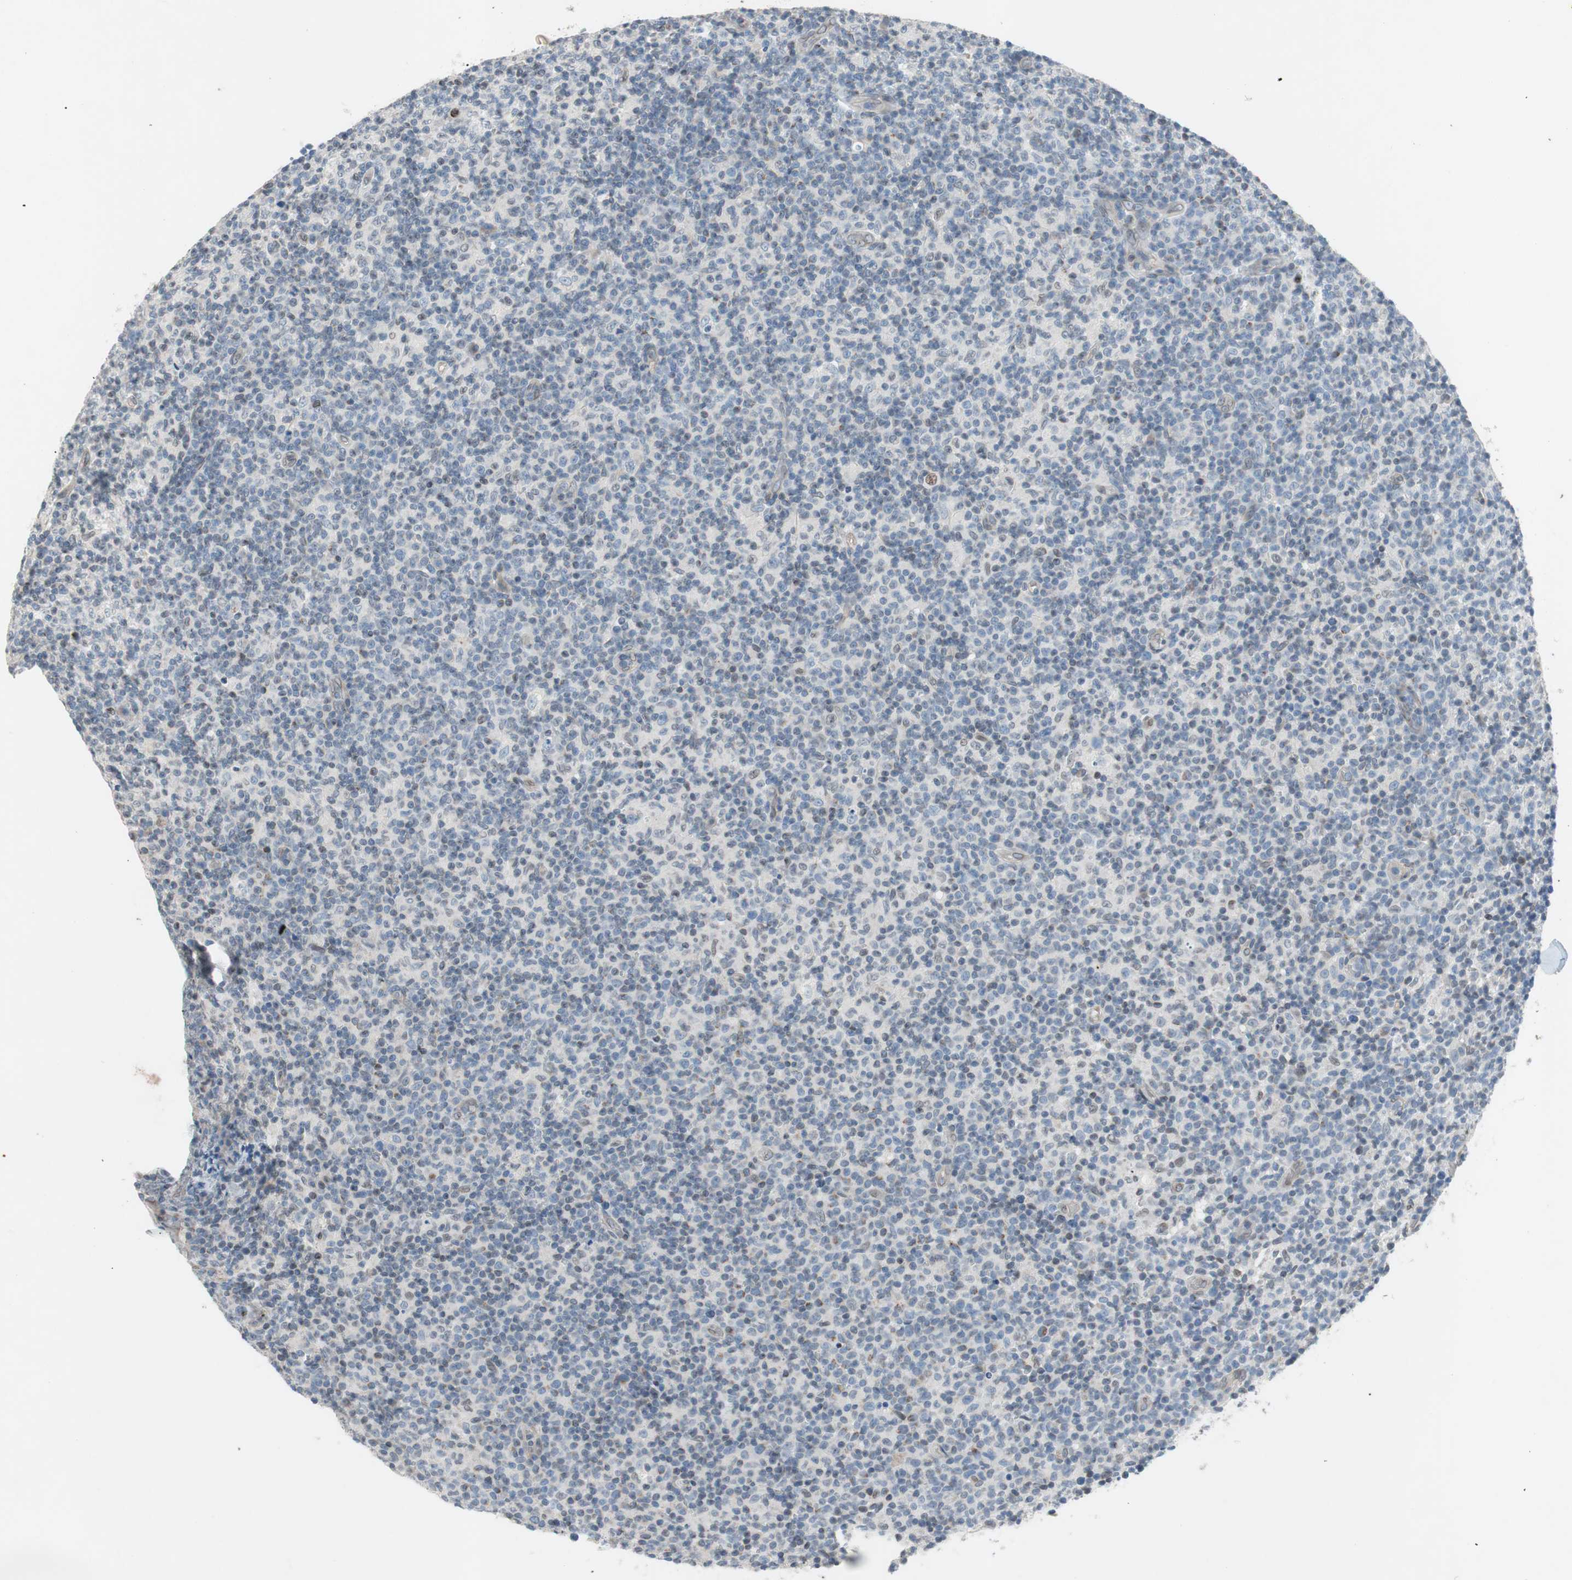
{"staining": {"intensity": "weak", "quantity": "25%-75%", "location": "nuclear"}, "tissue": "lymph node", "cell_type": "Germinal center cells", "image_type": "normal", "snomed": [{"axis": "morphology", "description": "Normal tissue, NOS"}, {"axis": "morphology", "description": "Inflammation, NOS"}, {"axis": "topography", "description": "Lymph node"}], "caption": "Benign lymph node displays weak nuclear expression in about 25%-75% of germinal center cells.", "gene": "ARNT2", "patient": {"sex": "male", "age": 55}}